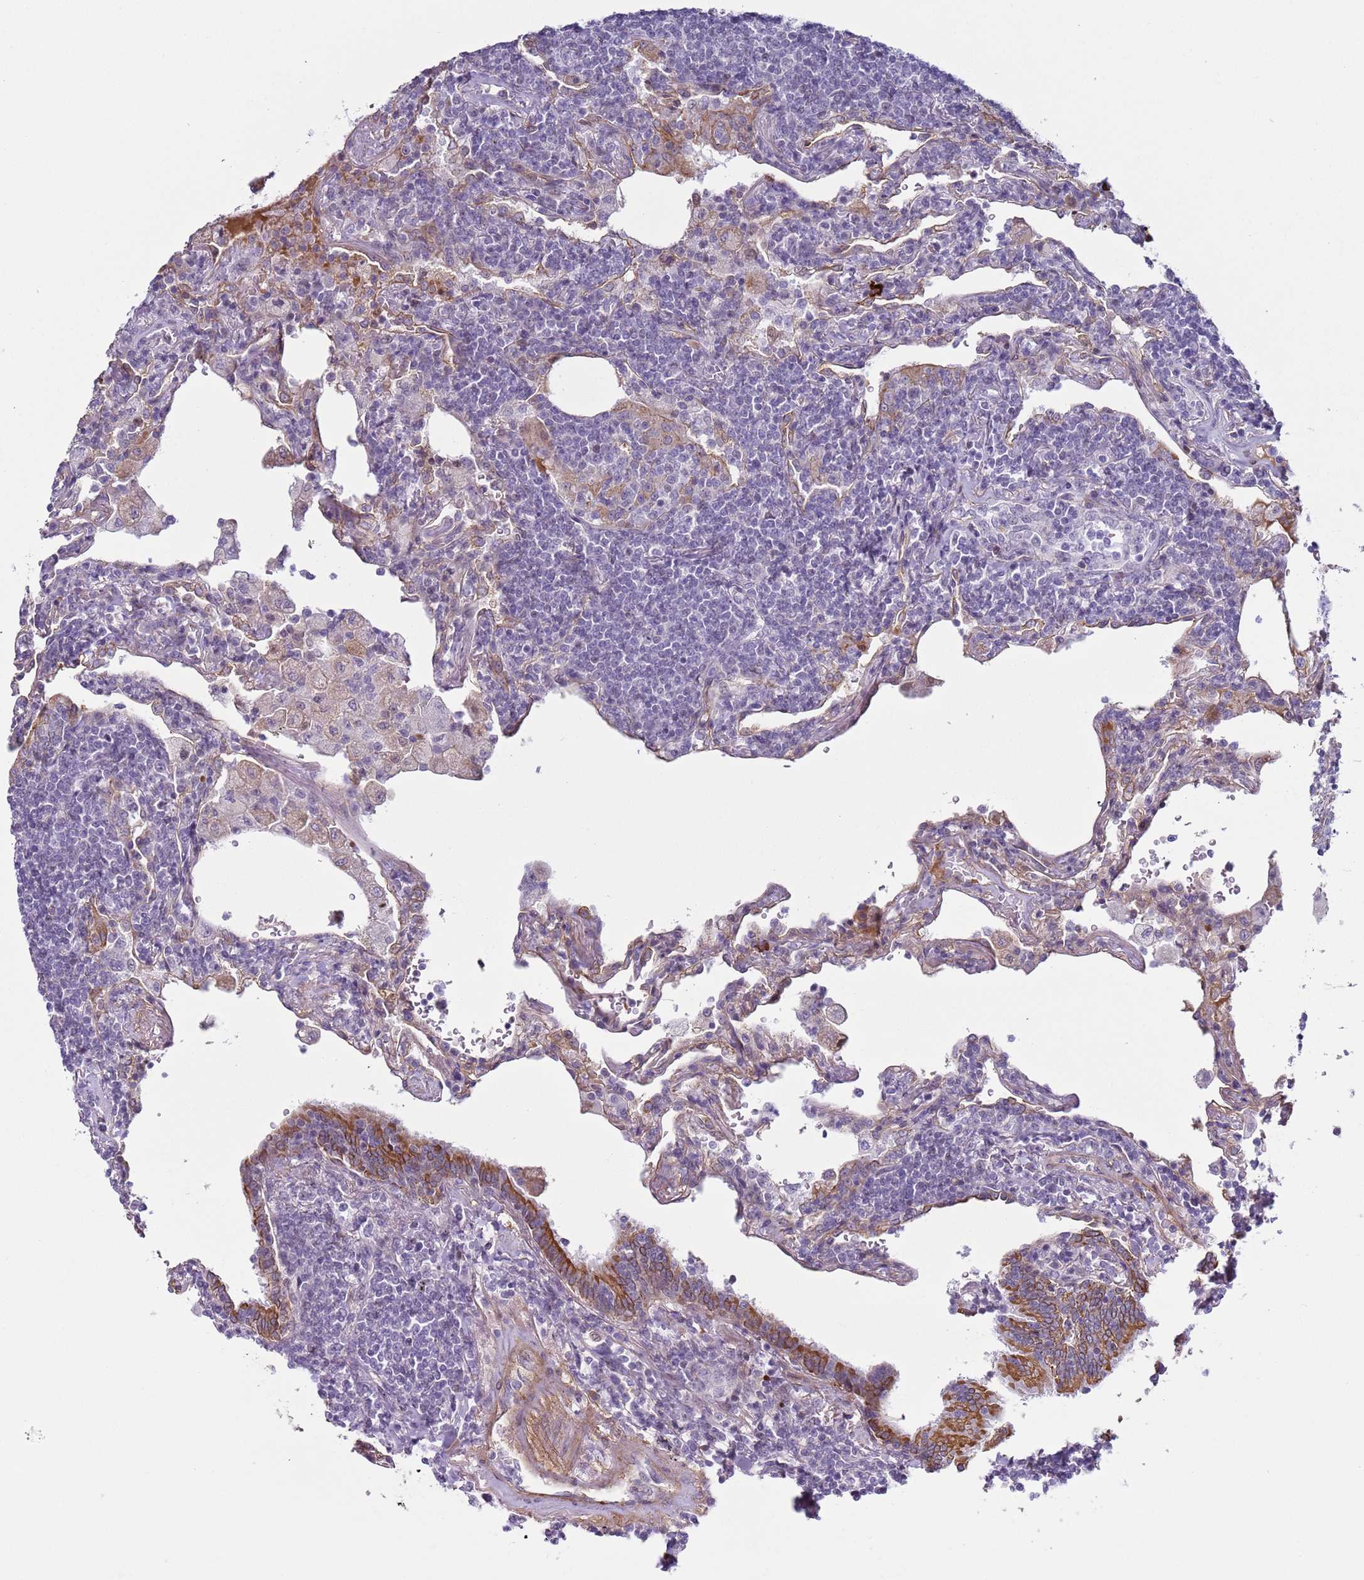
{"staining": {"intensity": "negative", "quantity": "none", "location": "none"}, "tissue": "lymphoma", "cell_type": "Tumor cells", "image_type": "cancer", "snomed": [{"axis": "morphology", "description": "Malignant lymphoma, non-Hodgkin's type, Low grade"}, {"axis": "topography", "description": "Lung"}], "caption": "Lymphoma stained for a protein using immunohistochemistry exhibits no staining tumor cells.", "gene": "NPAP1", "patient": {"sex": "female", "age": 71}}